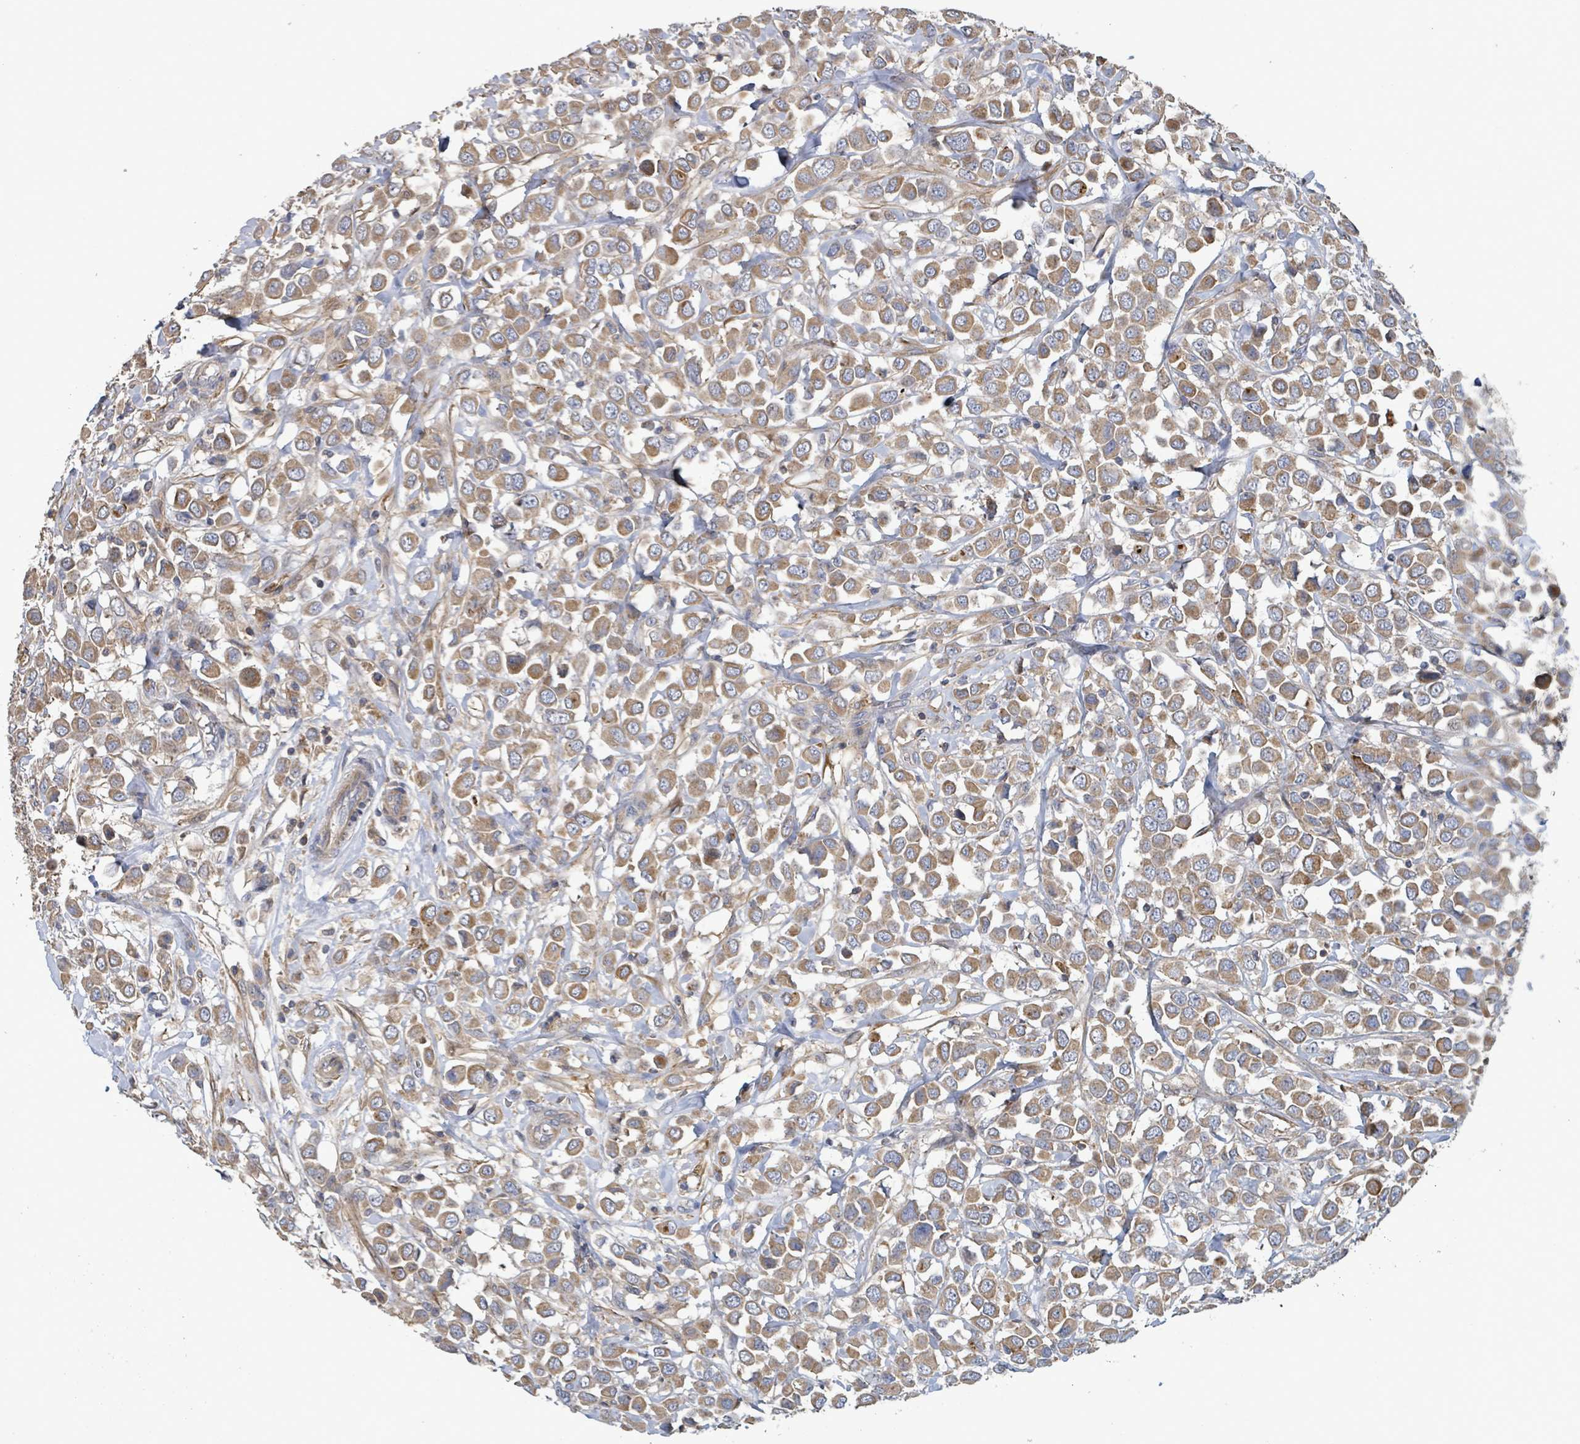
{"staining": {"intensity": "moderate", "quantity": ">75%", "location": "cytoplasmic/membranous"}, "tissue": "breast cancer", "cell_type": "Tumor cells", "image_type": "cancer", "snomed": [{"axis": "morphology", "description": "Duct carcinoma"}, {"axis": "topography", "description": "Breast"}], "caption": "Protein analysis of breast cancer tissue exhibits moderate cytoplasmic/membranous staining in about >75% of tumor cells. Nuclei are stained in blue.", "gene": "PLAAT1", "patient": {"sex": "female", "age": 61}}